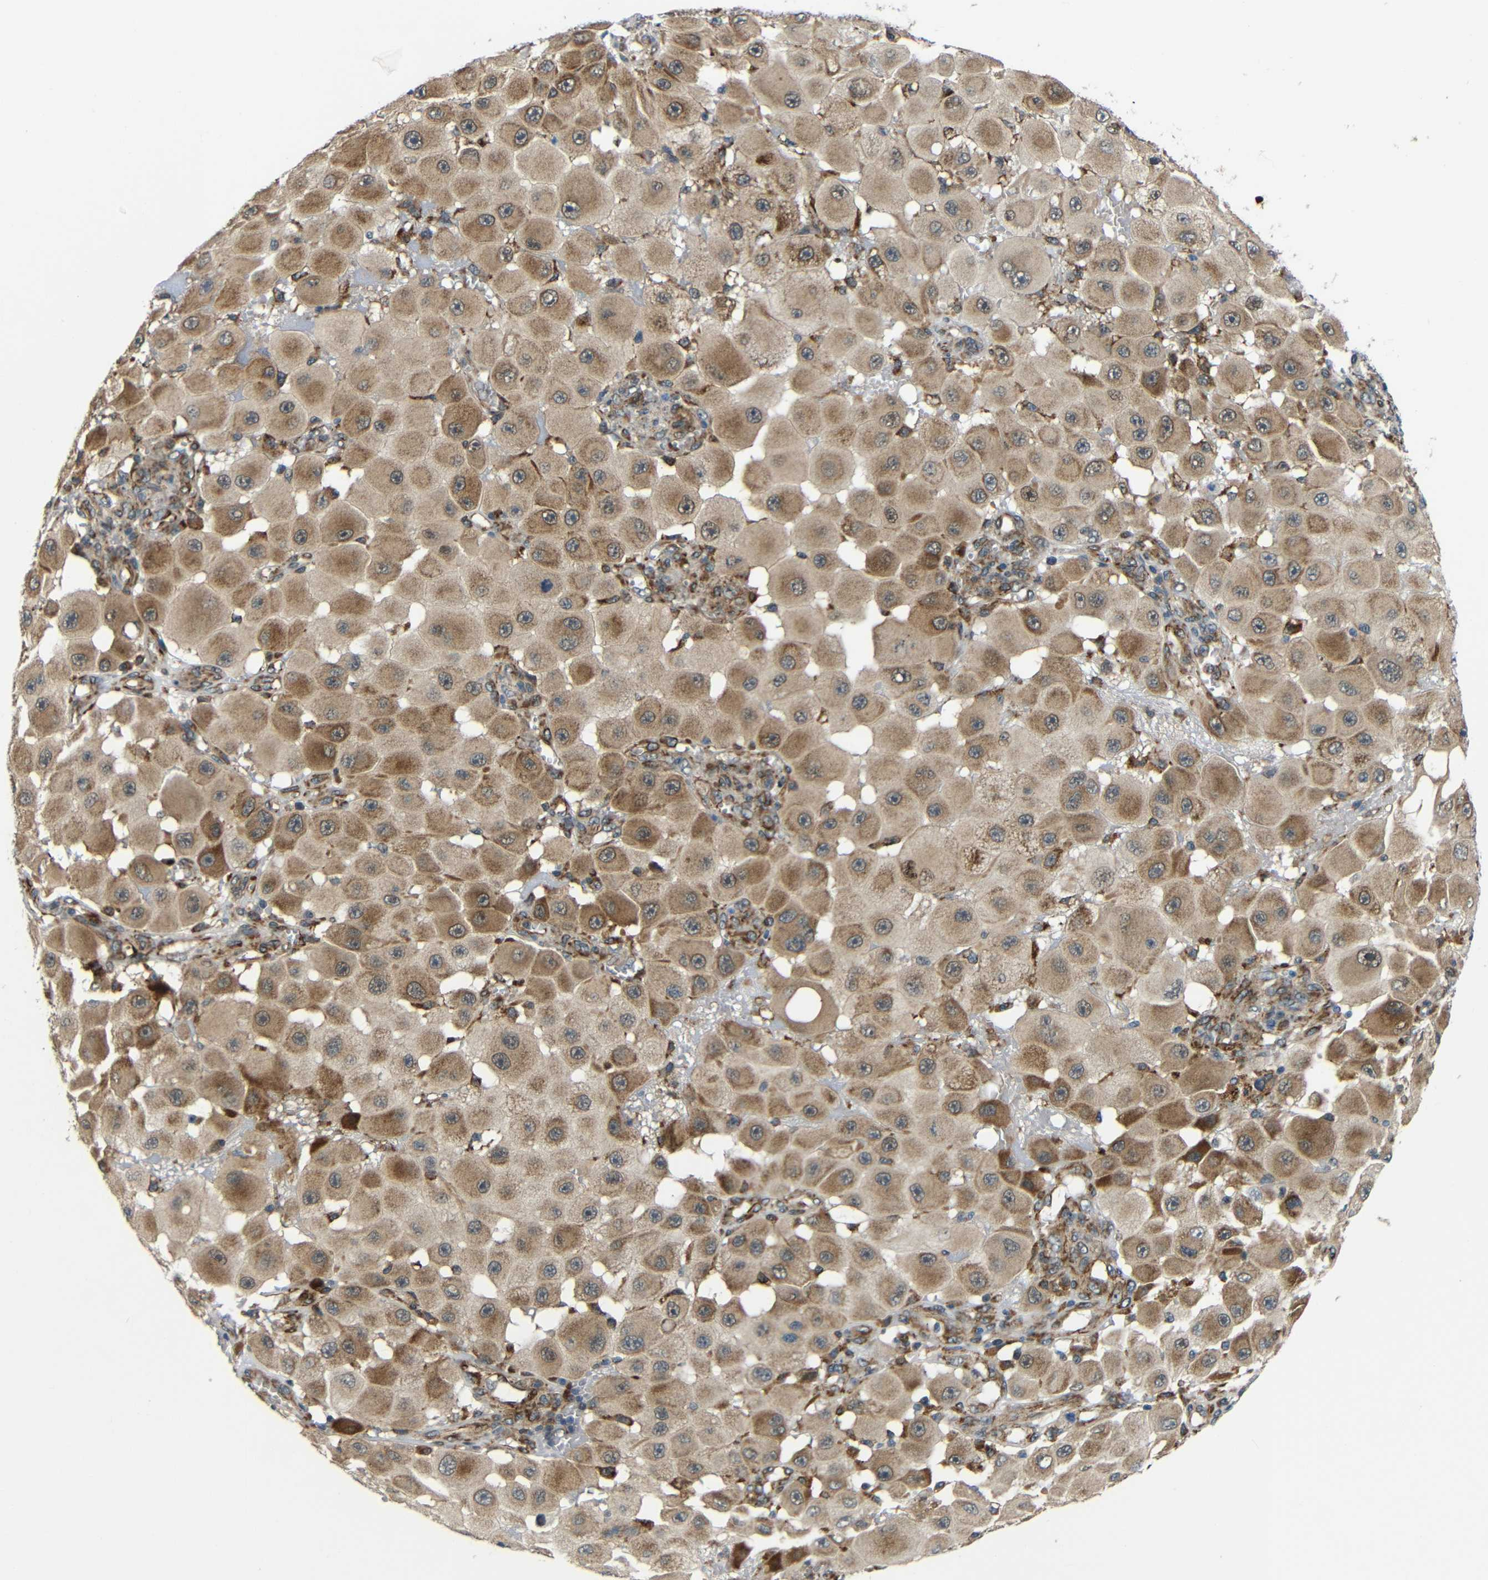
{"staining": {"intensity": "moderate", "quantity": ">75%", "location": "cytoplasmic/membranous"}, "tissue": "melanoma", "cell_type": "Tumor cells", "image_type": "cancer", "snomed": [{"axis": "morphology", "description": "Malignant melanoma, NOS"}, {"axis": "topography", "description": "Skin"}], "caption": "Malignant melanoma stained with DAB immunohistochemistry (IHC) shows medium levels of moderate cytoplasmic/membranous staining in approximately >75% of tumor cells. The protein is shown in brown color, while the nuclei are stained blue.", "gene": "SYDE1", "patient": {"sex": "female", "age": 81}}